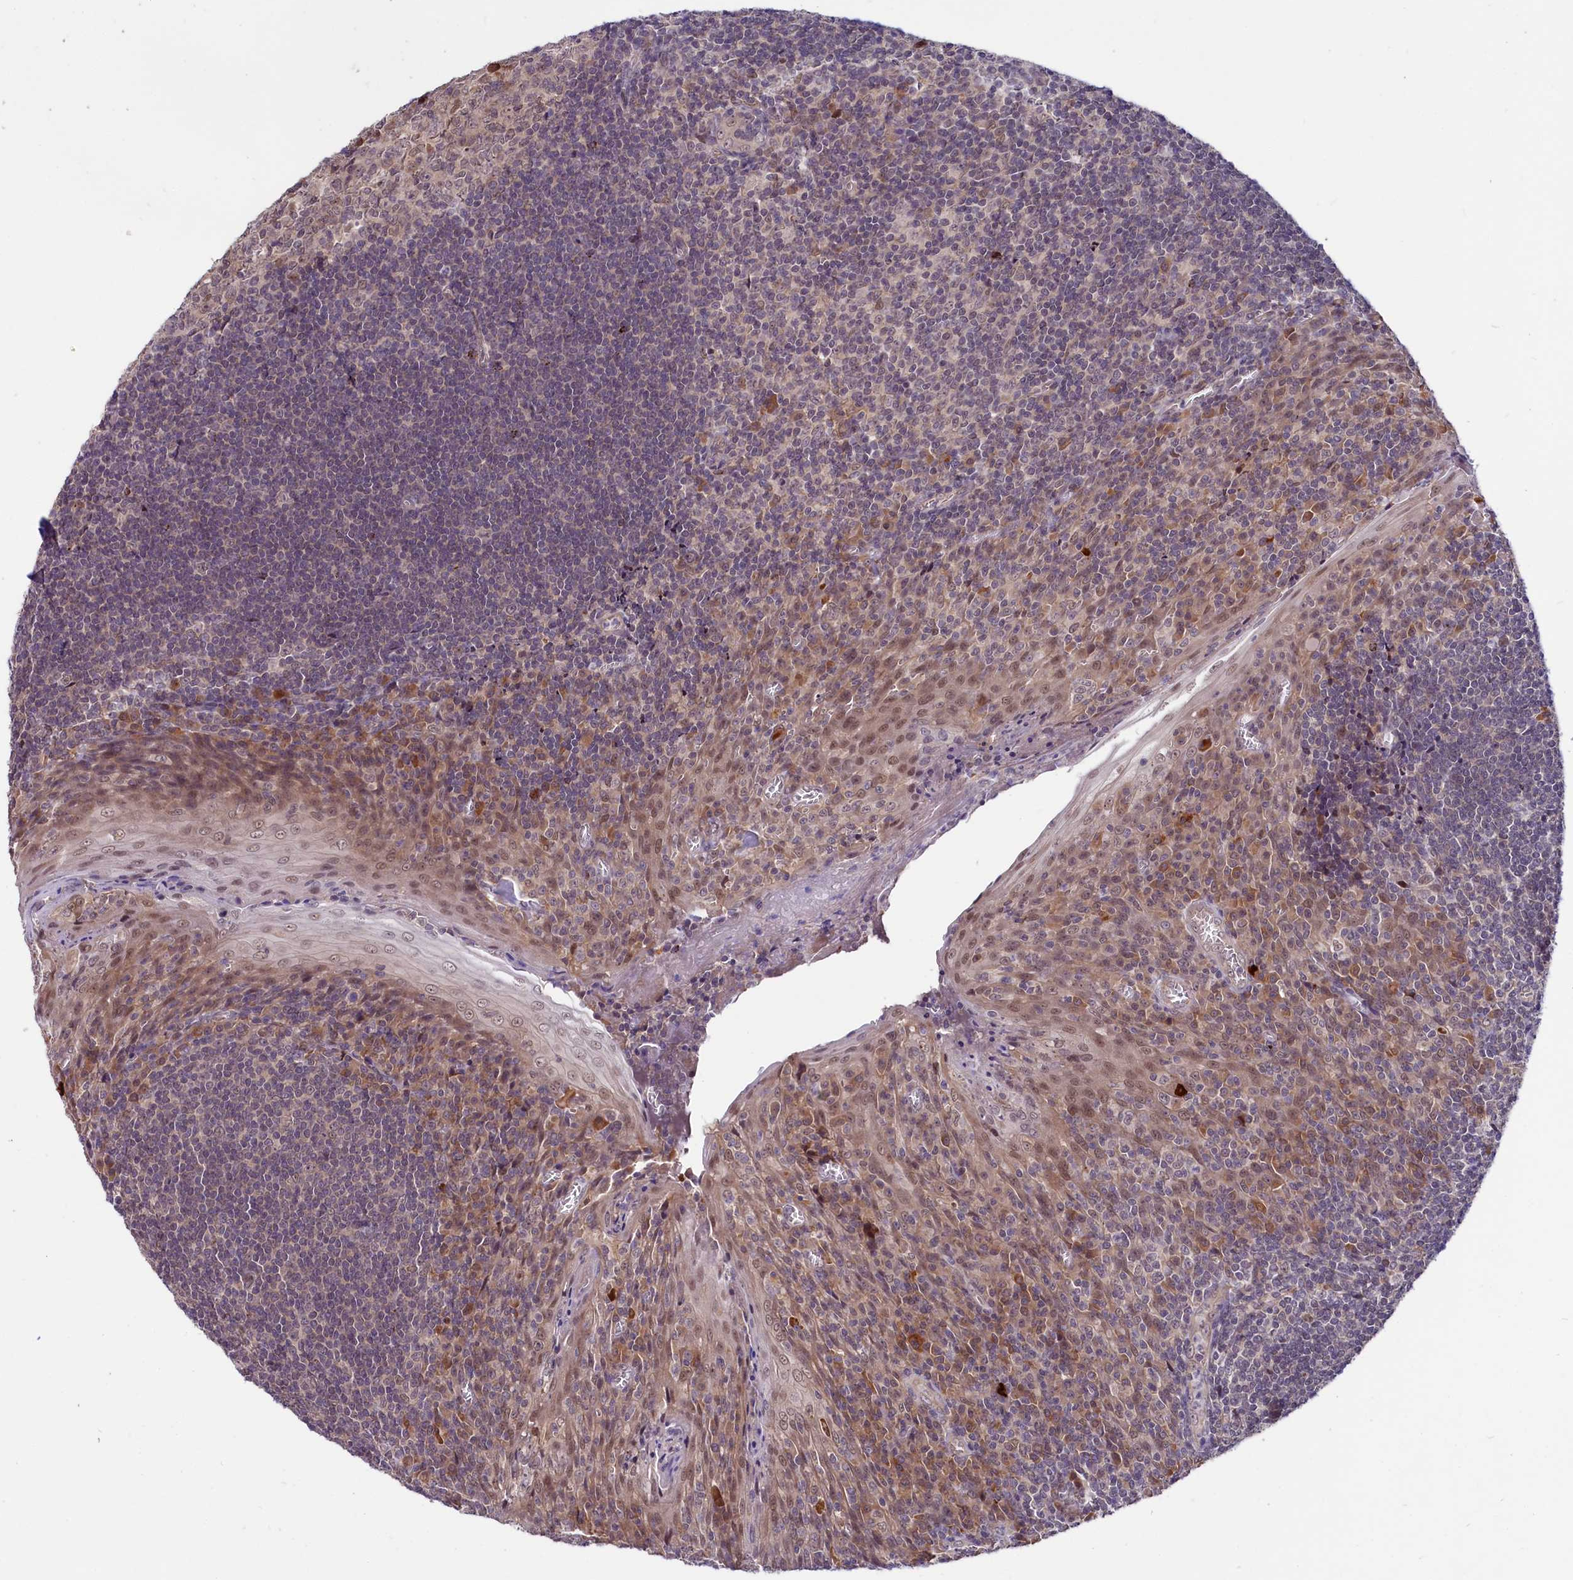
{"staining": {"intensity": "weak", "quantity": "<25%", "location": "nuclear"}, "tissue": "tonsil", "cell_type": "Germinal center cells", "image_type": "normal", "snomed": [{"axis": "morphology", "description": "Normal tissue, NOS"}, {"axis": "topography", "description": "Tonsil"}], "caption": "Protein analysis of benign tonsil shows no significant staining in germinal center cells.", "gene": "UBE3A", "patient": {"sex": "male", "age": 27}}